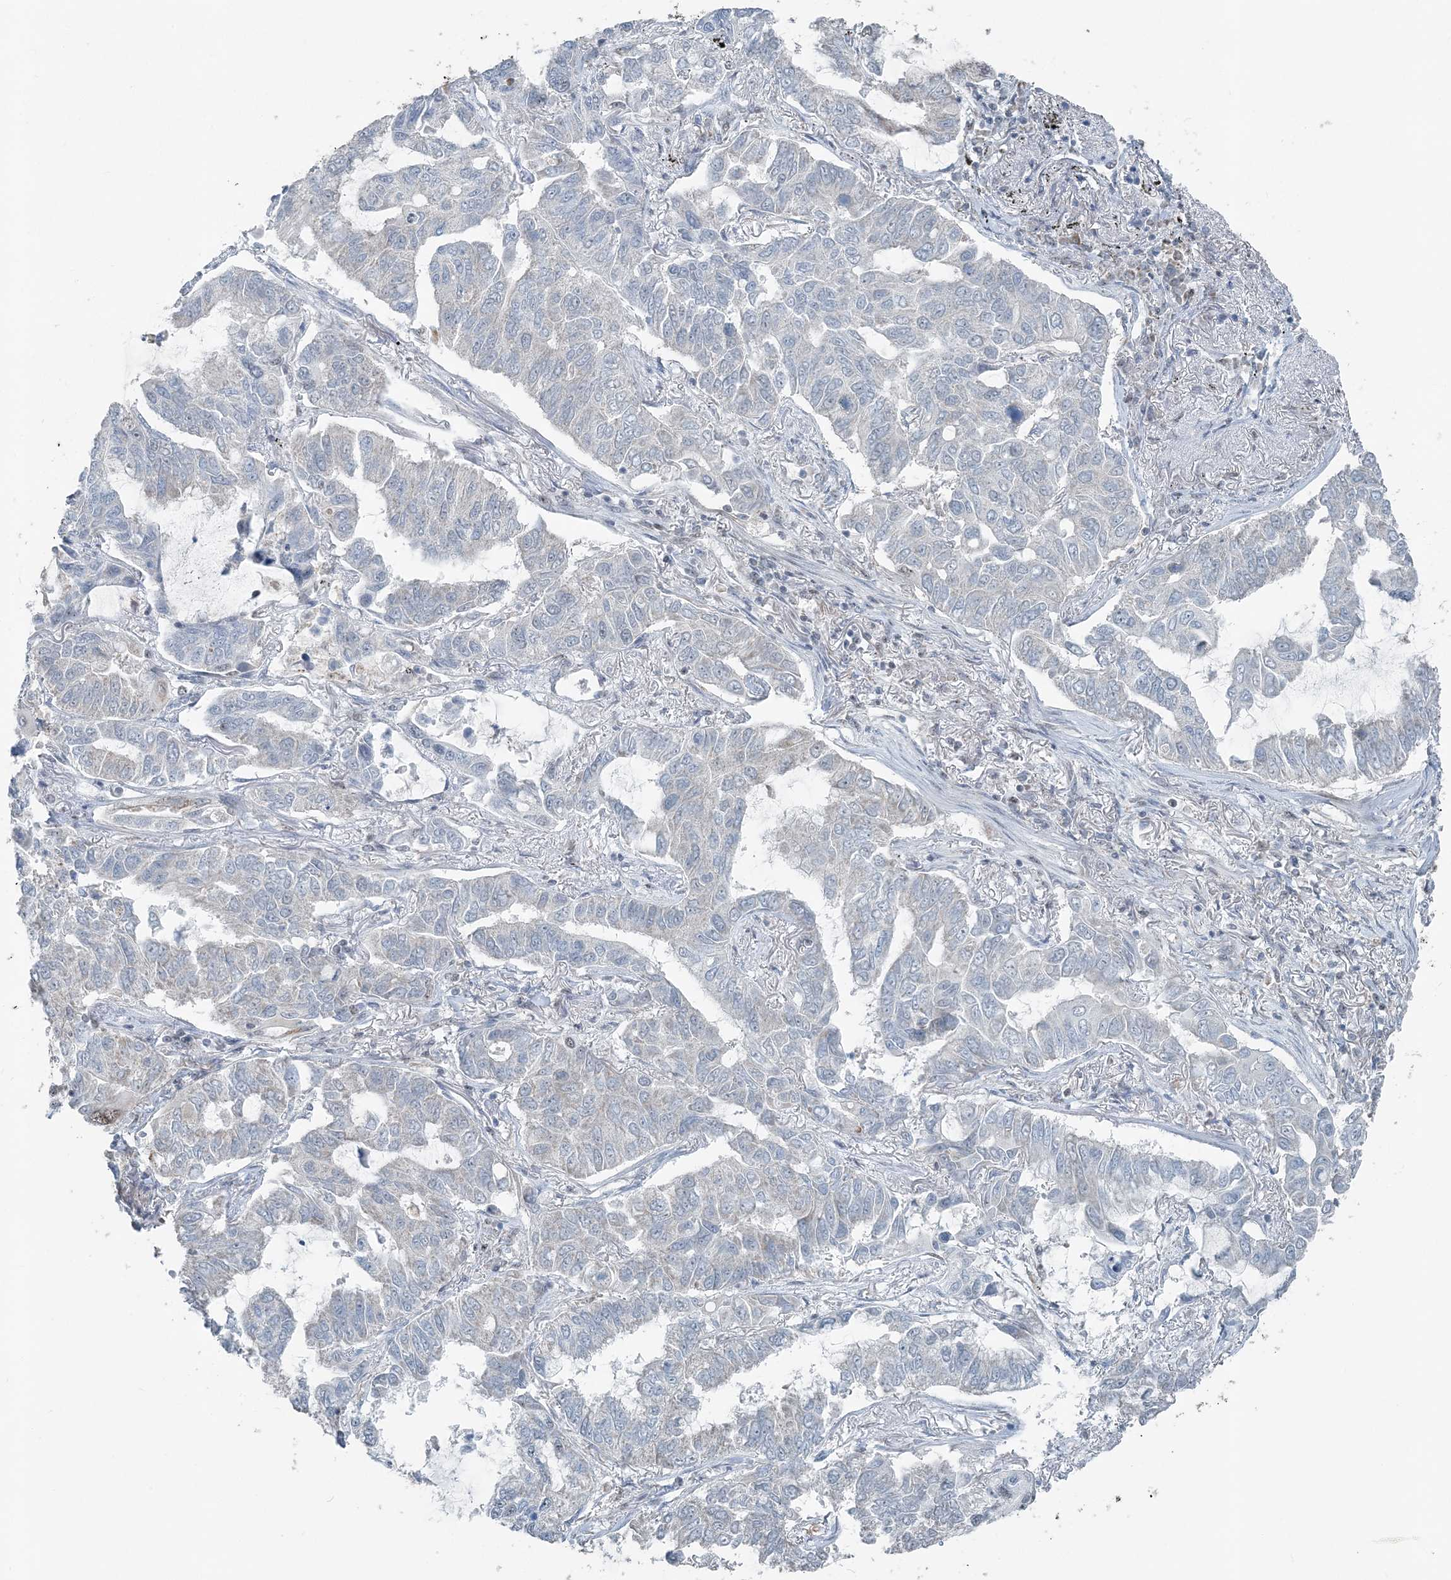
{"staining": {"intensity": "negative", "quantity": "none", "location": "none"}, "tissue": "lung cancer", "cell_type": "Tumor cells", "image_type": "cancer", "snomed": [{"axis": "morphology", "description": "Adenocarcinoma, NOS"}, {"axis": "topography", "description": "Lung"}], "caption": "Tumor cells are negative for brown protein staining in lung cancer (adenocarcinoma).", "gene": "SUCLG1", "patient": {"sex": "male", "age": 64}}